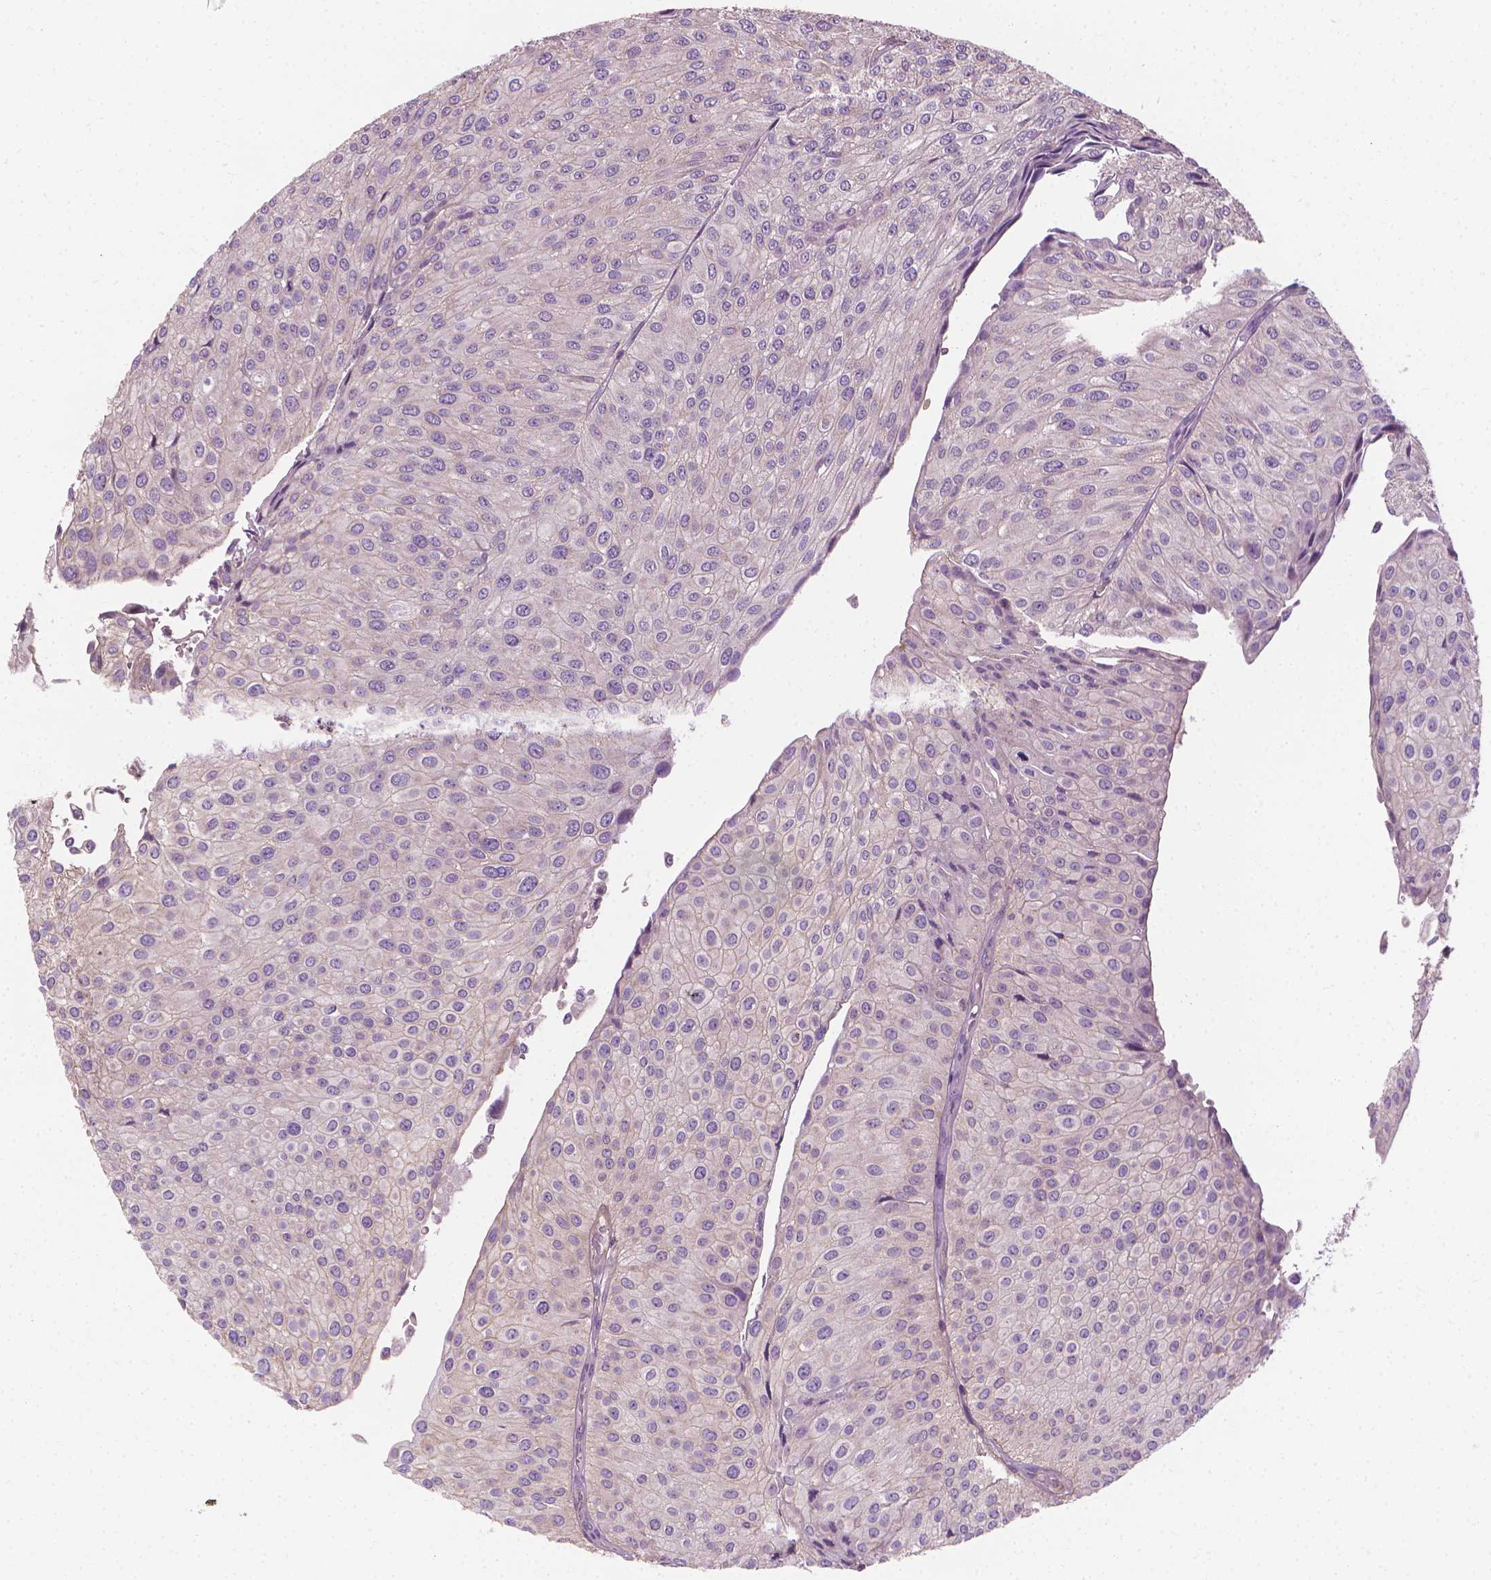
{"staining": {"intensity": "negative", "quantity": "none", "location": "none"}, "tissue": "urothelial cancer", "cell_type": "Tumor cells", "image_type": "cancer", "snomed": [{"axis": "morphology", "description": "Urothelial carcinoma, NOS"}, {"axis": "topography", "description": "Urinary bladder"}], "caption": "Transitional cell carcinoma was stained to show a protein in brown. There is no significant expression in tumor cells.", "gene": "RIIAD1", "patient": {"sex": "male", "age": 67}}